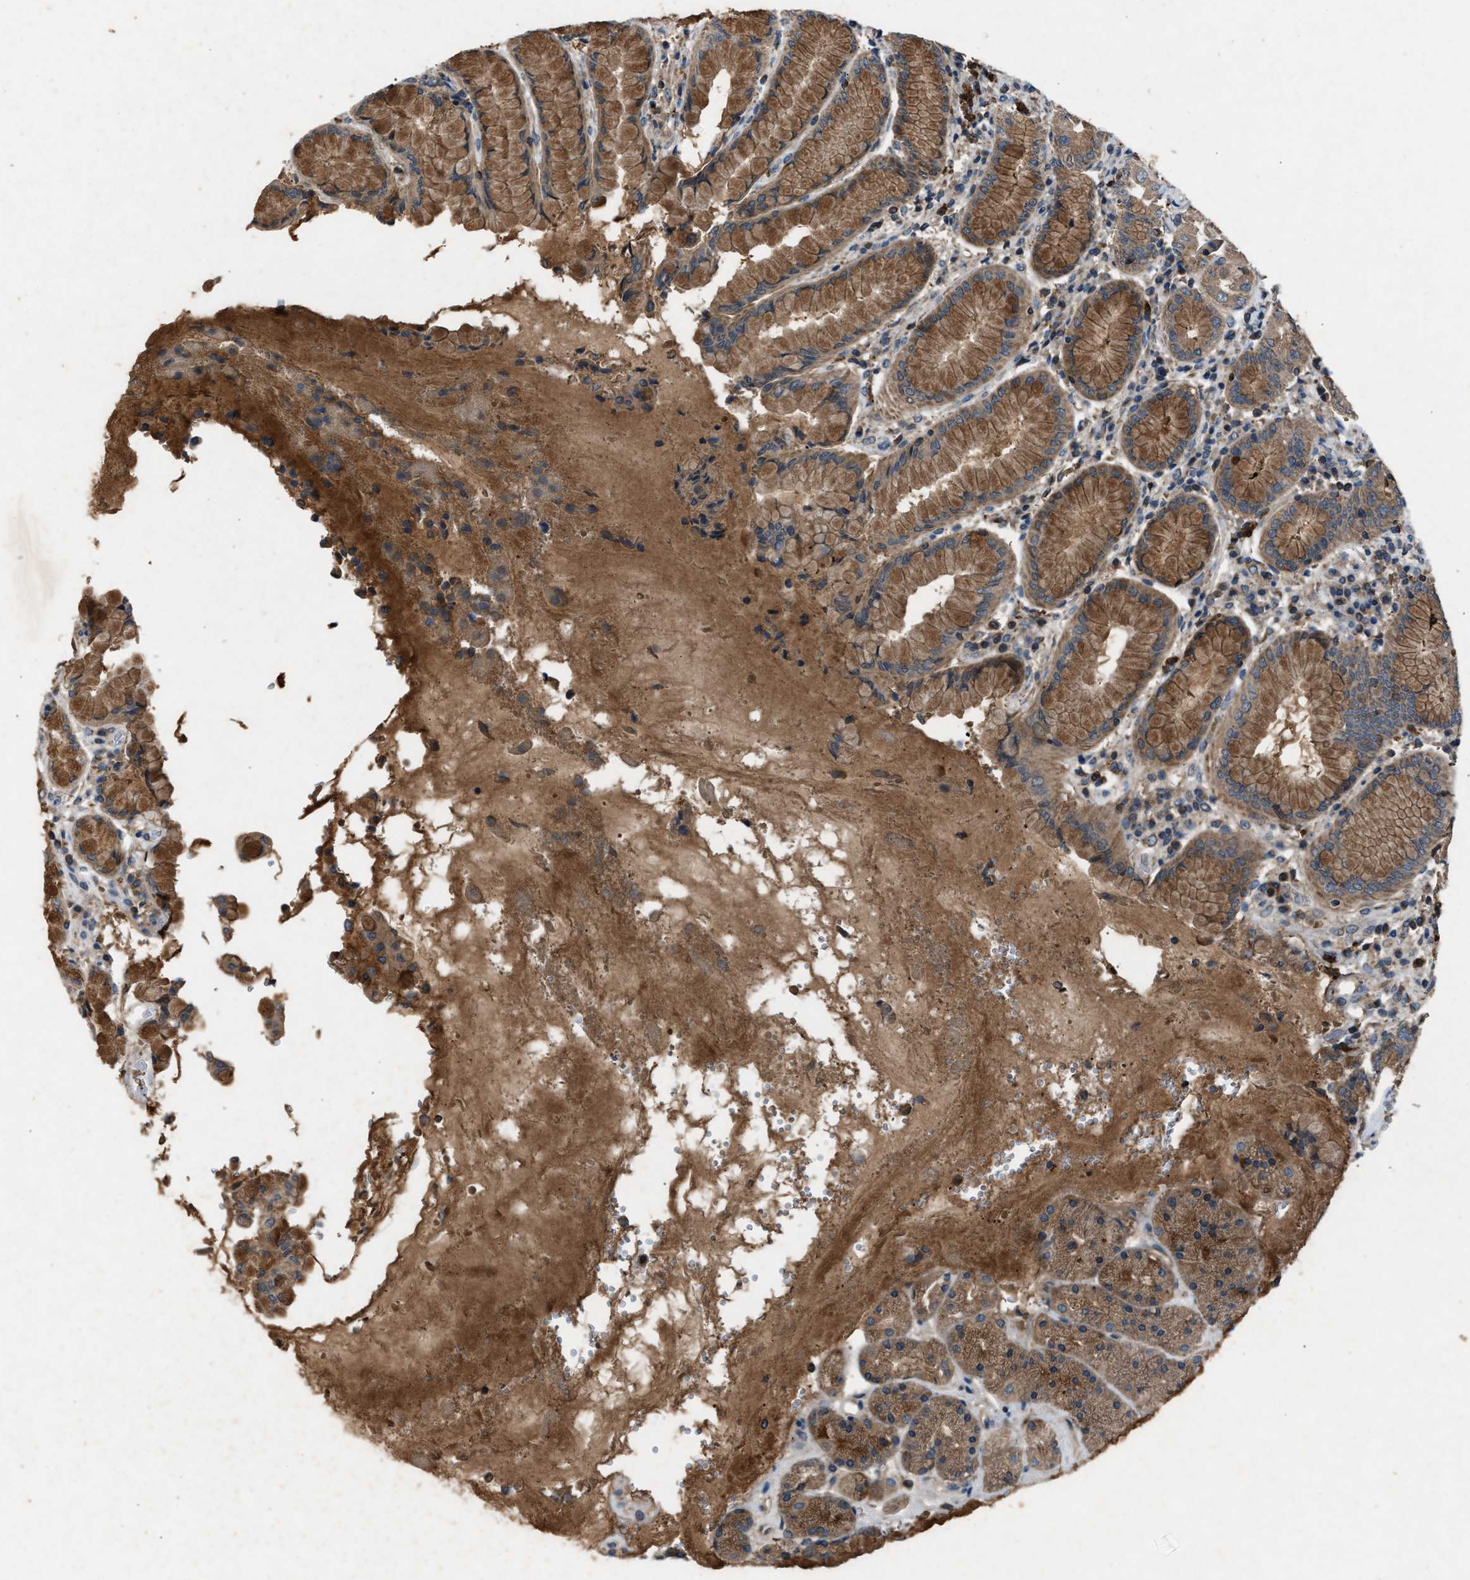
{"staining": {"intensity": "moderate", "quantity": ">75%", "location": "cytoplasmic/membranous"}, "tissue": "stomach", "cell_type": "Glandular cells", "image_type": "normal", "snomed": [{"axis": "morphology", "description": "Normal tissue, NOS"}, {"axis": "topography", "description": "Stomach"}, {"axis": "topography", "description": "Stomach, lower"}], "caption": "Stomach stained with a brown dye demonstrates moderate cytoplasmic/membranous positive expression in about >75% of glandular cells.", "gene": "PPID", "patient": {"sex": "female", "age": 56}}